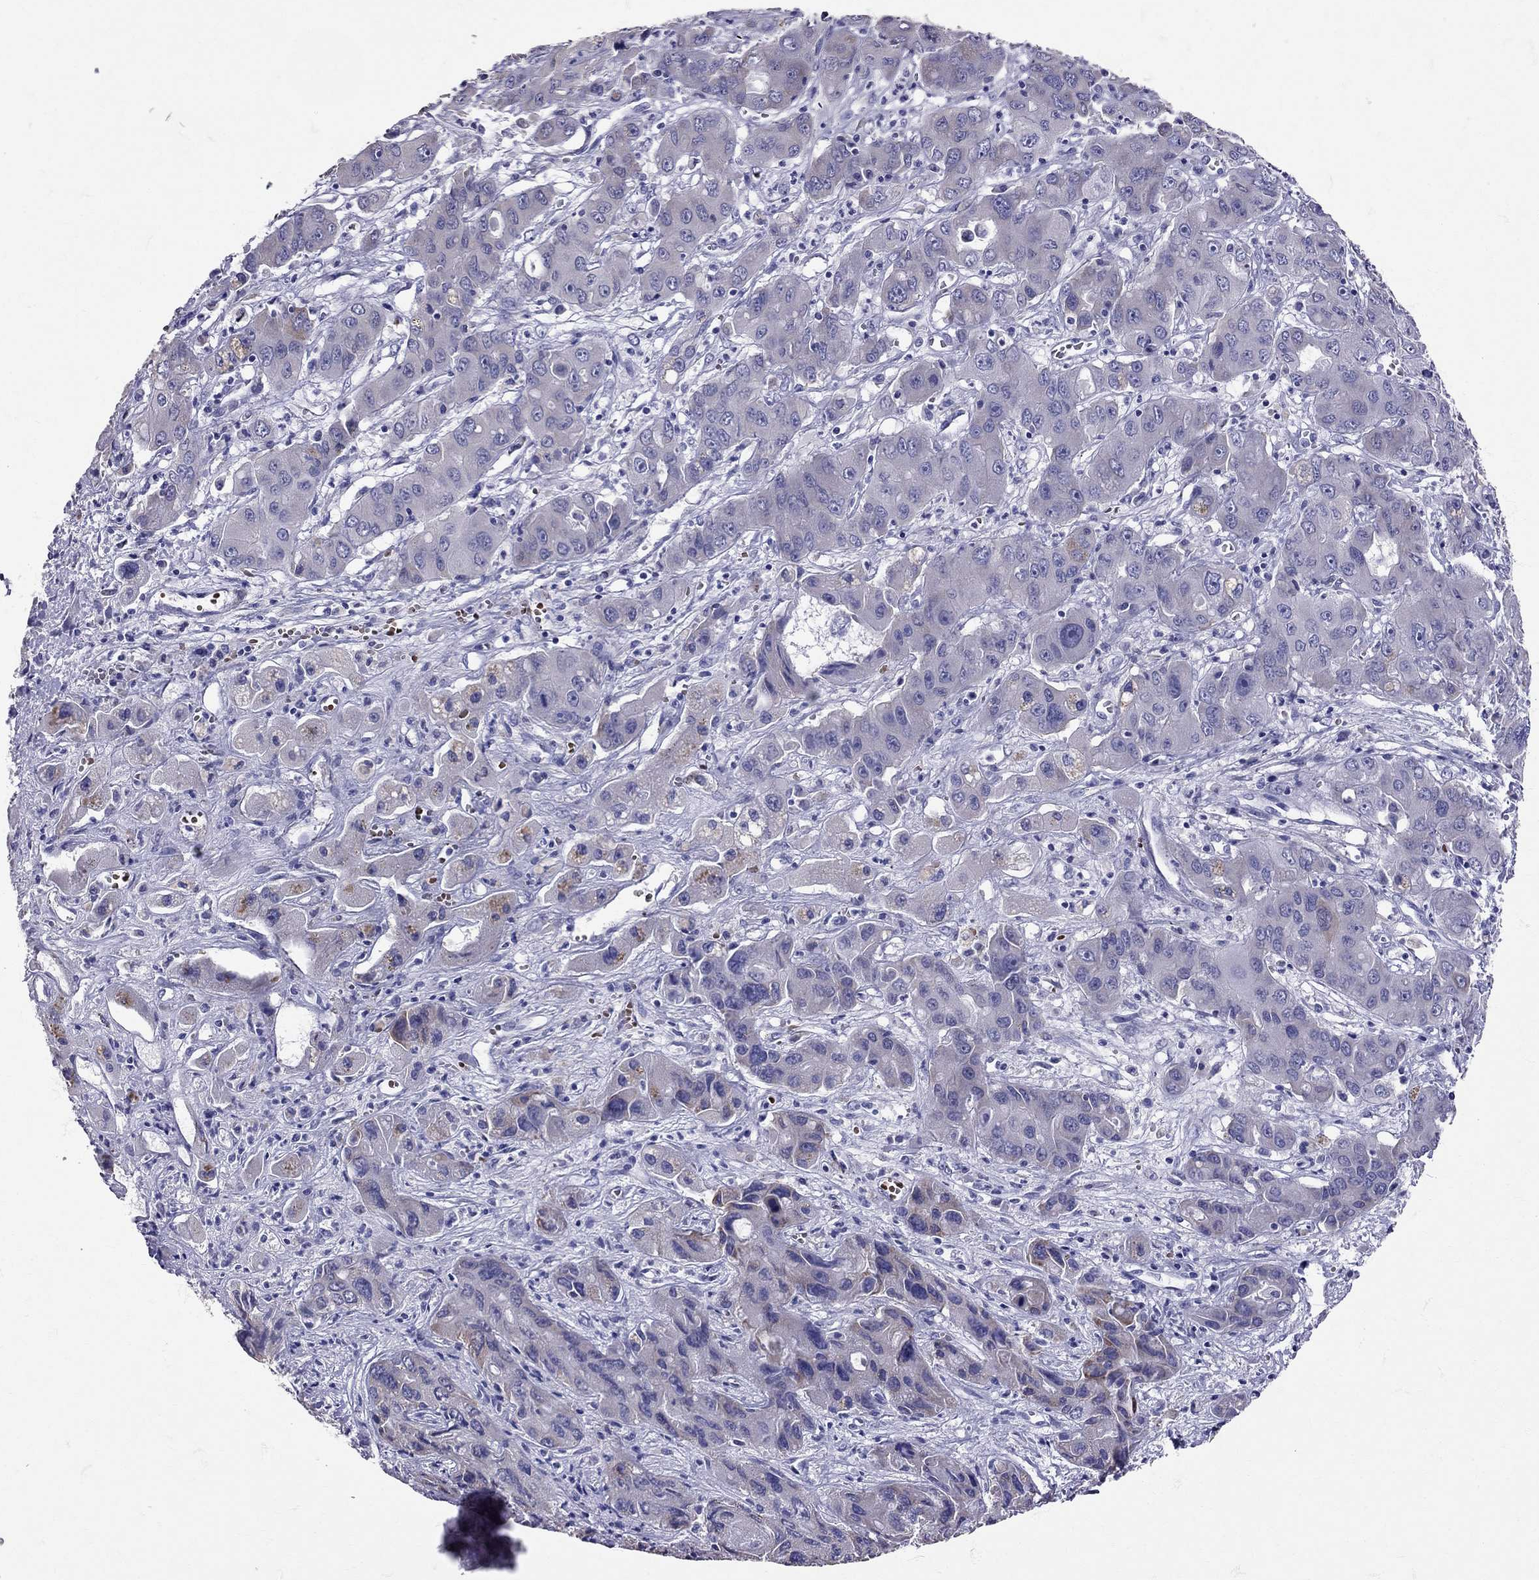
{"staining": {"intensity": "negative", "quantity": "none", "location": "none"}, "tissue": "liver cancer", "cell_type": "Tumor cells", "image_type": "cancer", "snomed": [{"axis": "morphology", "description": "Cholangiocarcinoma"}, {"axis": "topography", "description": "Liver"}], "caption": "Image shows no protein expression in tumor cells of cholangiocarcinoma (liver) tissue. (Brightfield microscopy of DAB immunohistochemistry at high magnification).", "gene": "TBR1", "patient": {"sex": "male", "age": 67}}